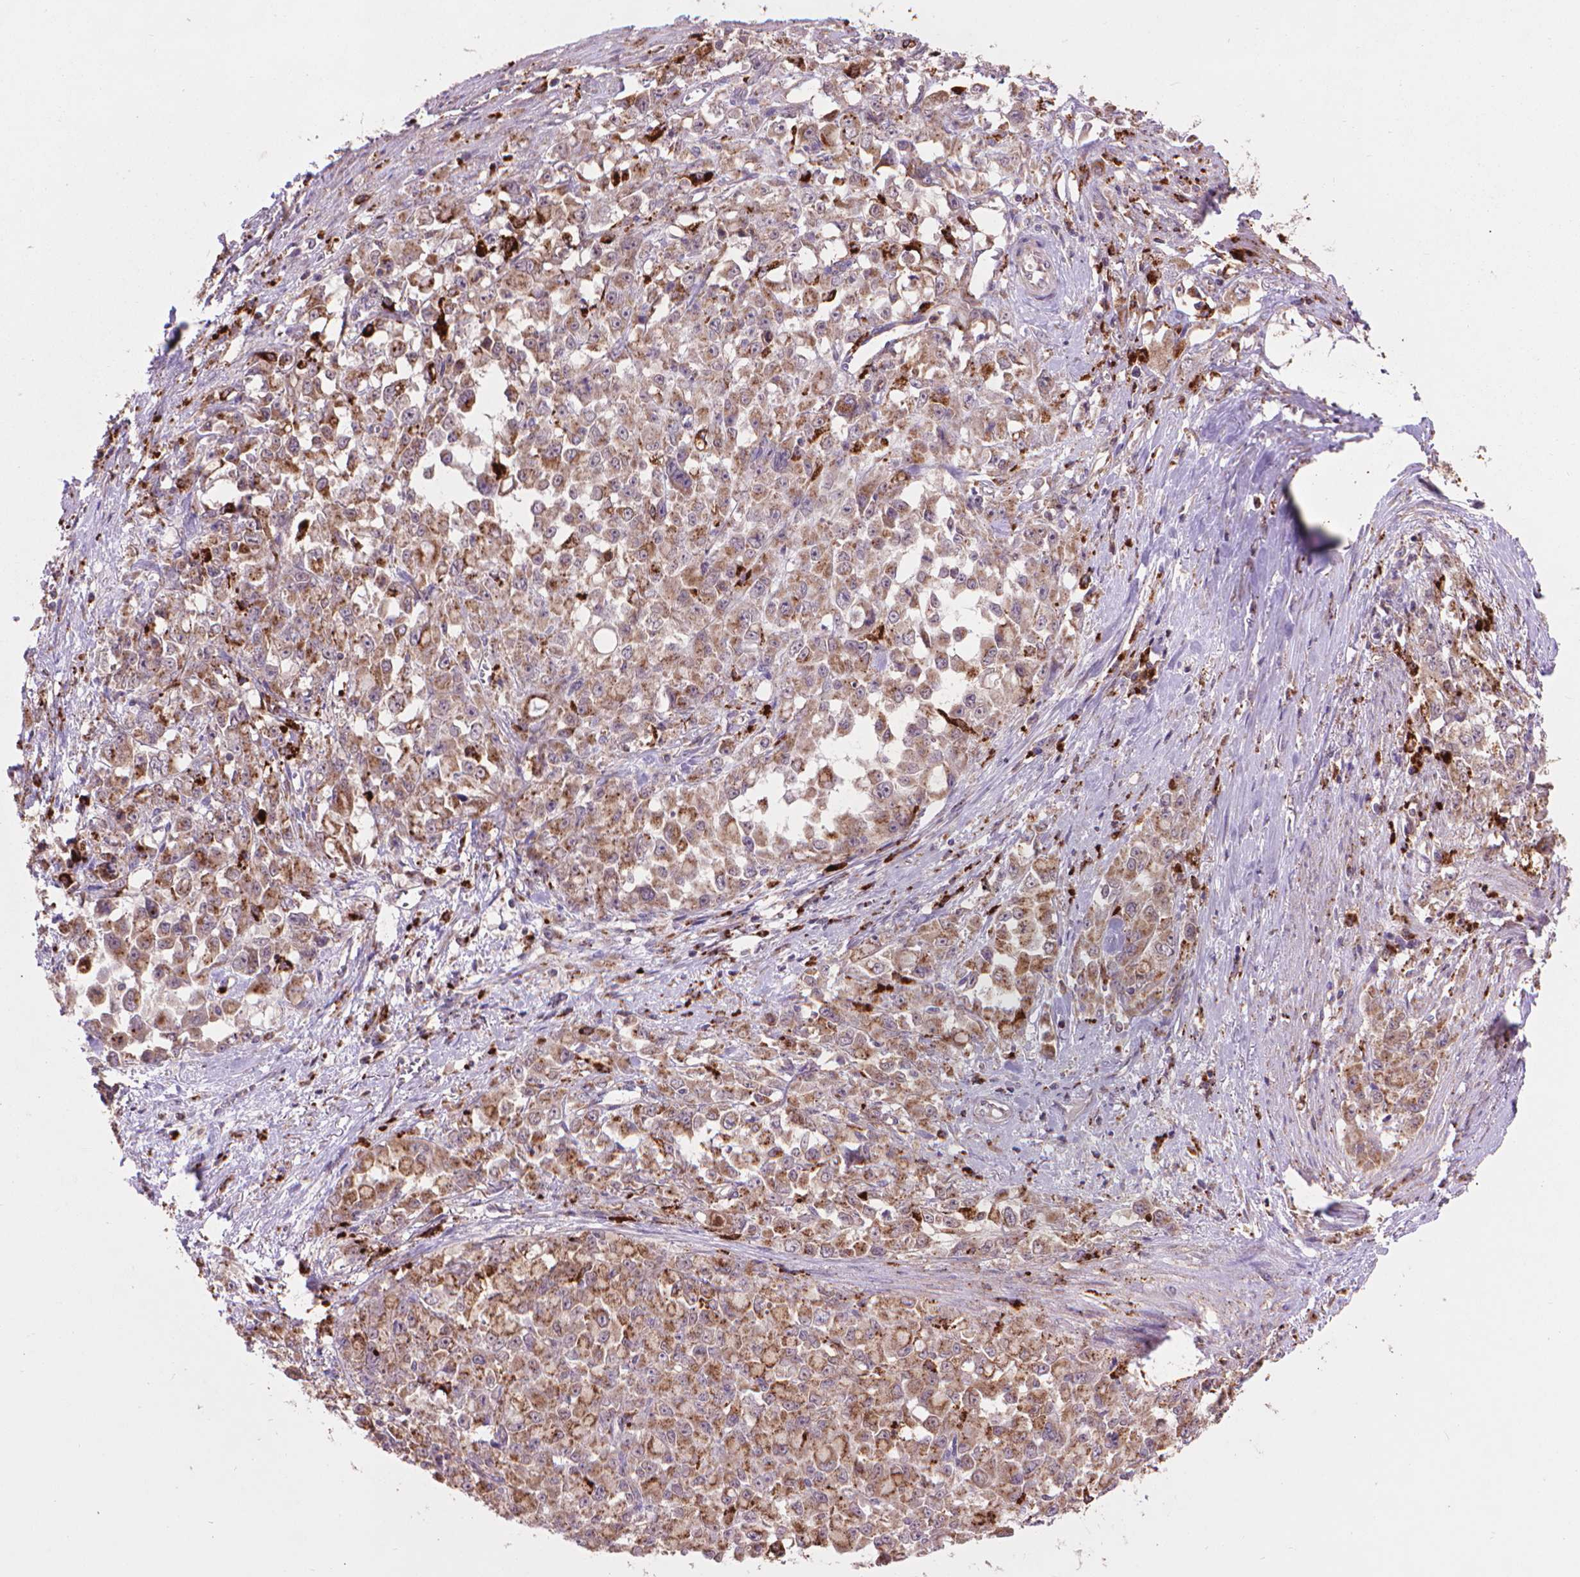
{"staining": {"intensity": "moderate", "quantity": ">75%", "location": "cytoplasmic/membranous"}, "tissue": "stomach cancer", "cell_type": "Tumor cells", "image_type": "cancer", "snomed": [{"axis": "morphology", "description": "Adenocarcinoma, NOS"}, {"axis": "topography", "description": "Stomach"}], "caption": "A photomicrograph of human stomach cancer (adenocarcinoma) stained for a protein demonstrates moderate cytoplasmic/membranous brown staining in tumor cells. Nuclei are stained in blue.", "gene": "GLB1", "patient": {"sex": "female", "age": 76}}